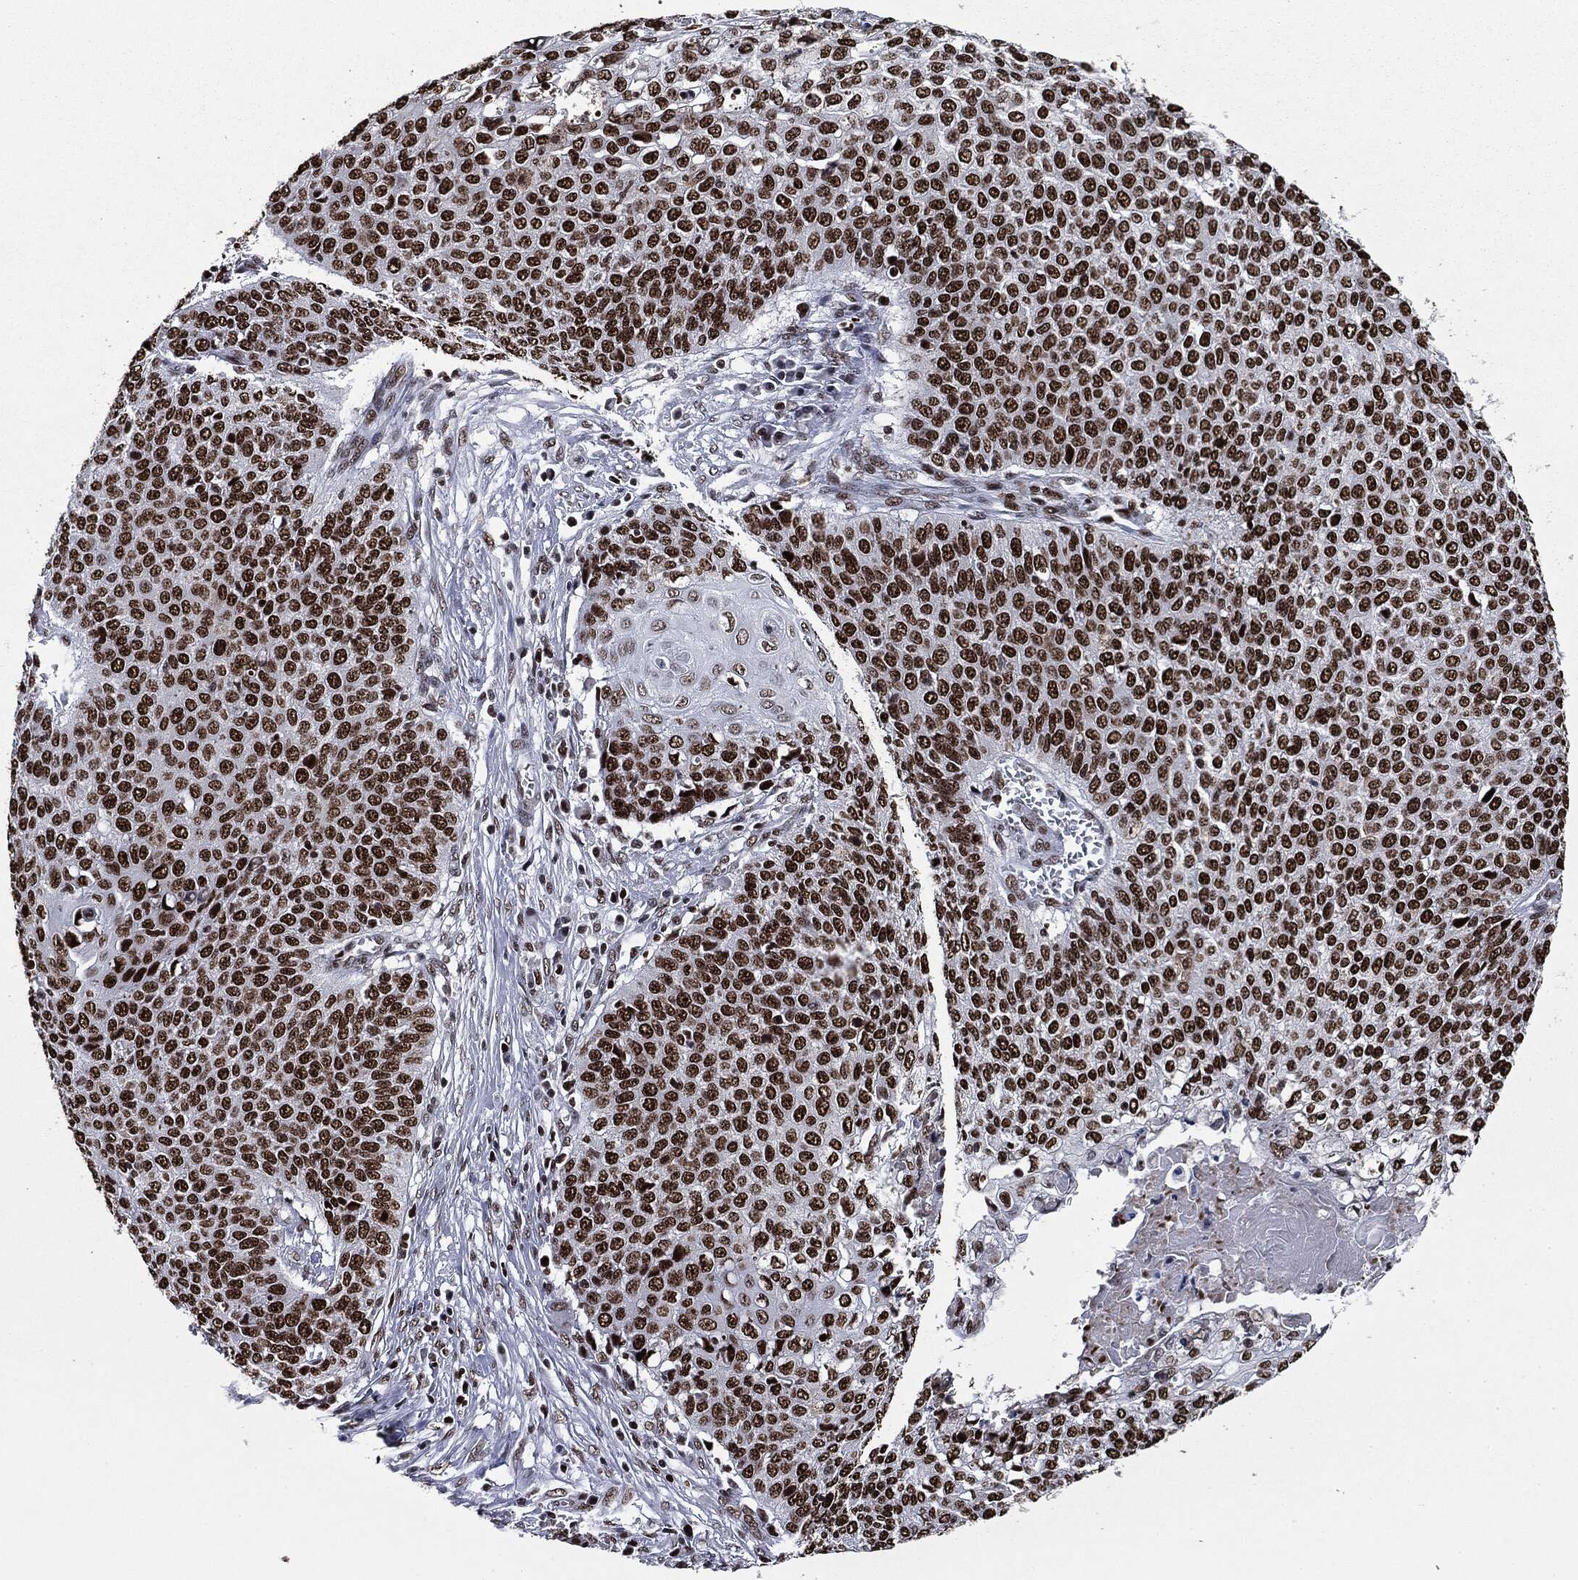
{"staining": {"intensity": "strong", "quantity": ">75%", "location": "nuclear"}, "tissue": "cervical cancer", "cell_type": "Tumor cells", "image_type": "cancer", "snomed": [{"axis": "morphology", "description": "Squamous cell carcinoma, NOS"}, {"axis": "topography", "description": "Cervix"}], "caption": "Strong nuclear protein positivity is appreciated in about >75% of tumor cells in squamous cell carcinoma (cervical).", "gene": "MSH2", "patient": {"sex": "female", "age": 39}}